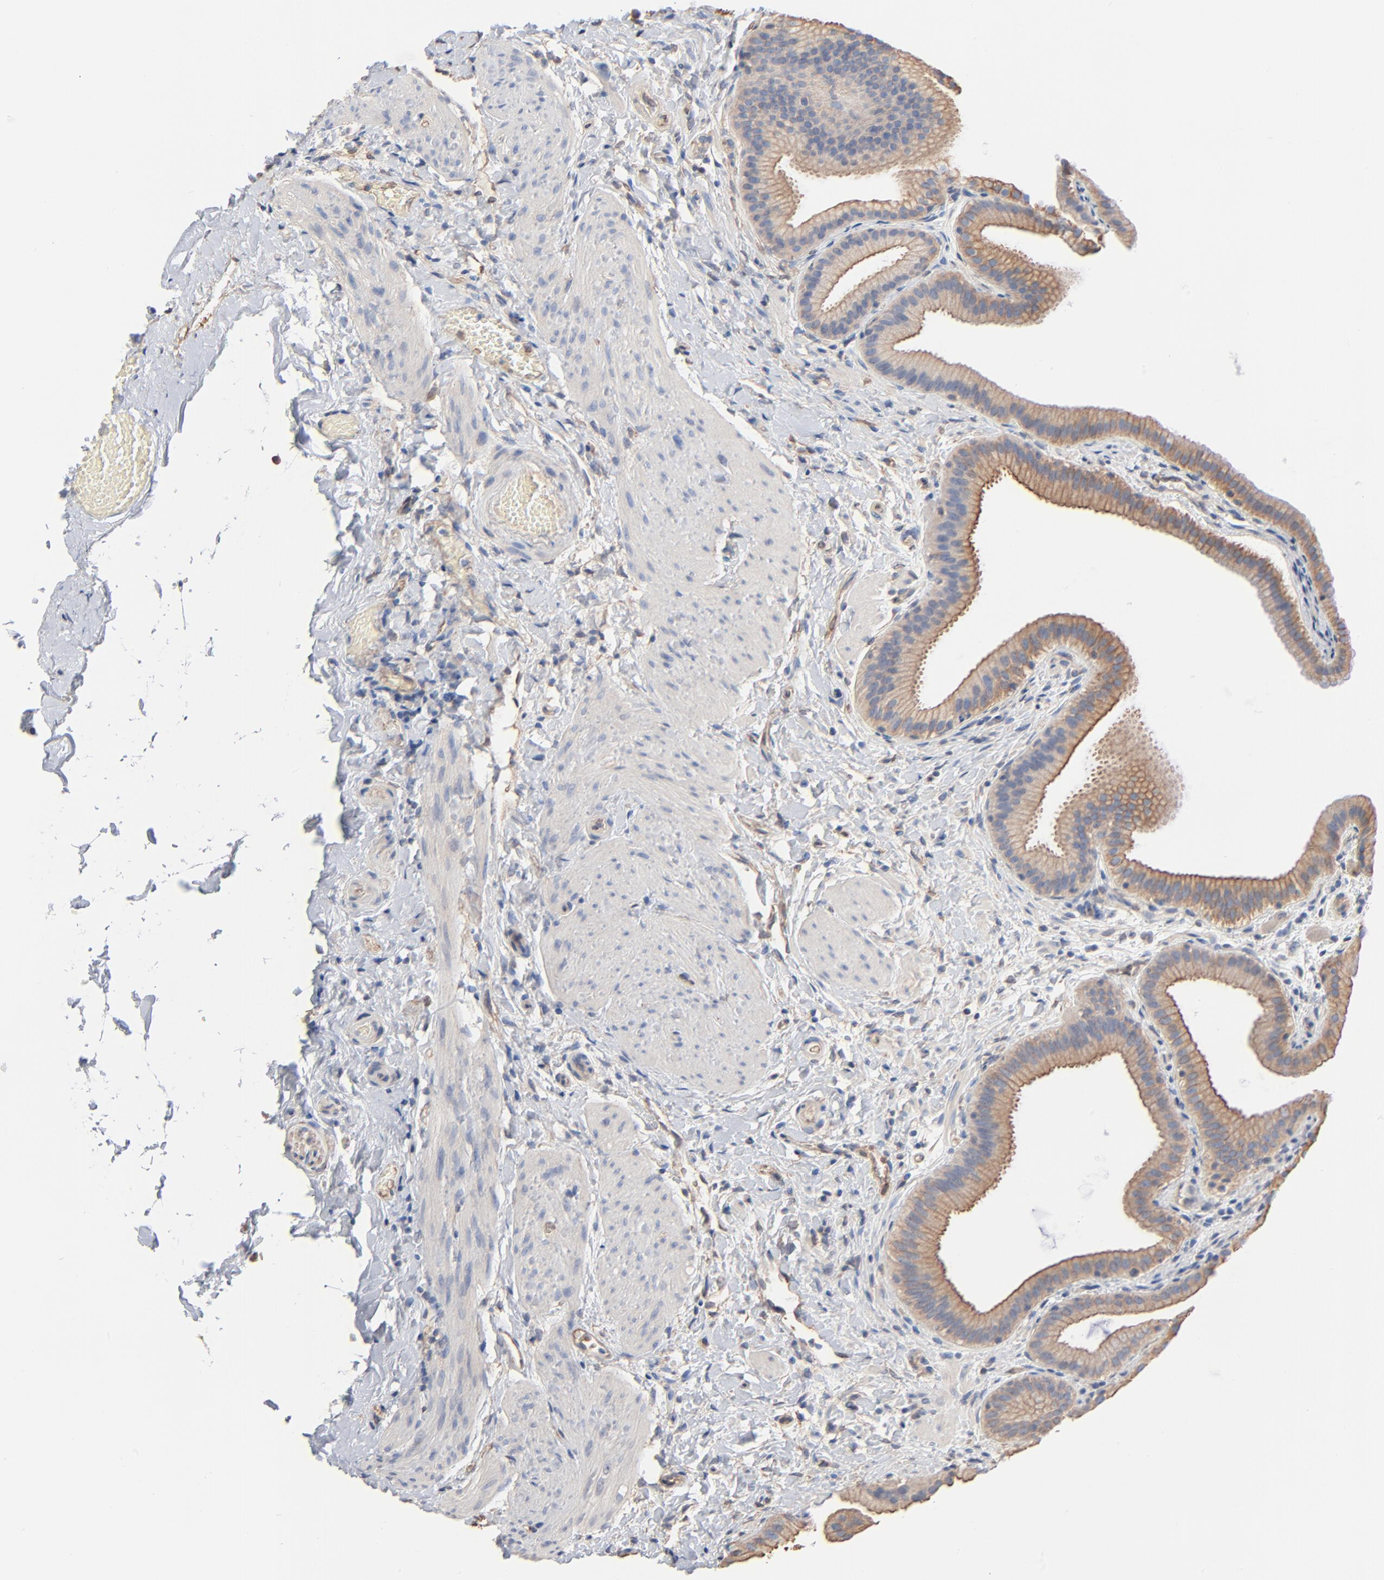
{"staining": {"intensity": "weak", "quantity": ">75%", "location": "cytoplasmic/membranous"}, "tissue": "gallbladder", "cell_type": "Glandular cells", "image_type": "normal", "snomed": [{"axis": "morphology", "description": "Normal tissue, NOS"}, {"axis": "topography", "description": "Gallbladder"}], "caption": "A low amount of weak cytoplasmic/membranous staining is seen in about >75% of glandular cells in unremarkable gallbladder. (DAB = brown stain, brightfield microscopy at high magnification).", "gene": "ABCD4", "patient": {"sex": "female", "age": 63}}